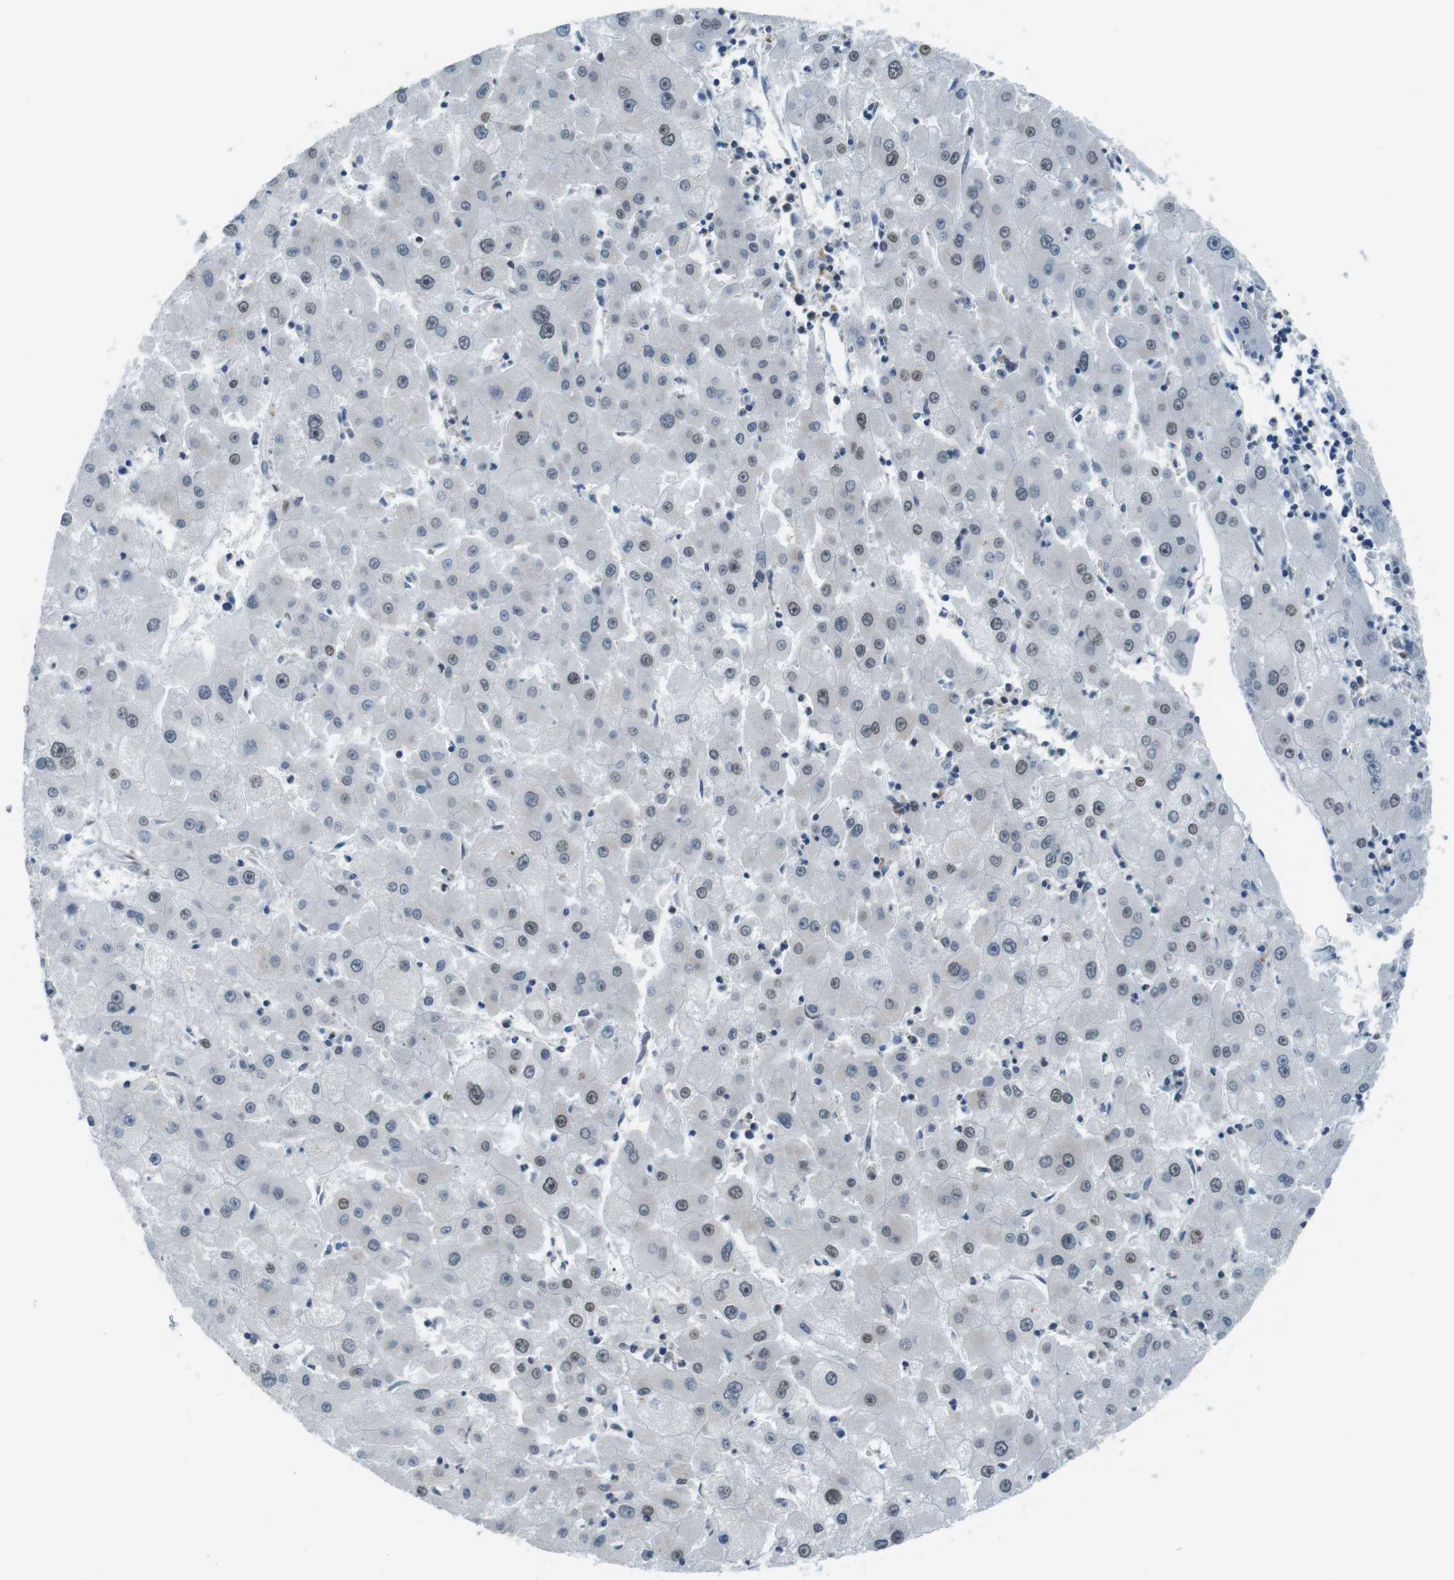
{"staining": {"intensity": "weak", "quantity": "<25%", "location": "nuclear"}, "tissue": "liver cancer", "cell_type": "Tumor cells", "image_type": "cancer", "snomed": [{"axis": "morphology", "description": "Carcinoma, Hepatocellular, NOS"}, {"axis": "topography", "description": "Liver"}], "caption": "Tumor cells show no significant positivity in liver cancer.", "gene": "USP7", "patient": {"sex": "male", "age": 72}}